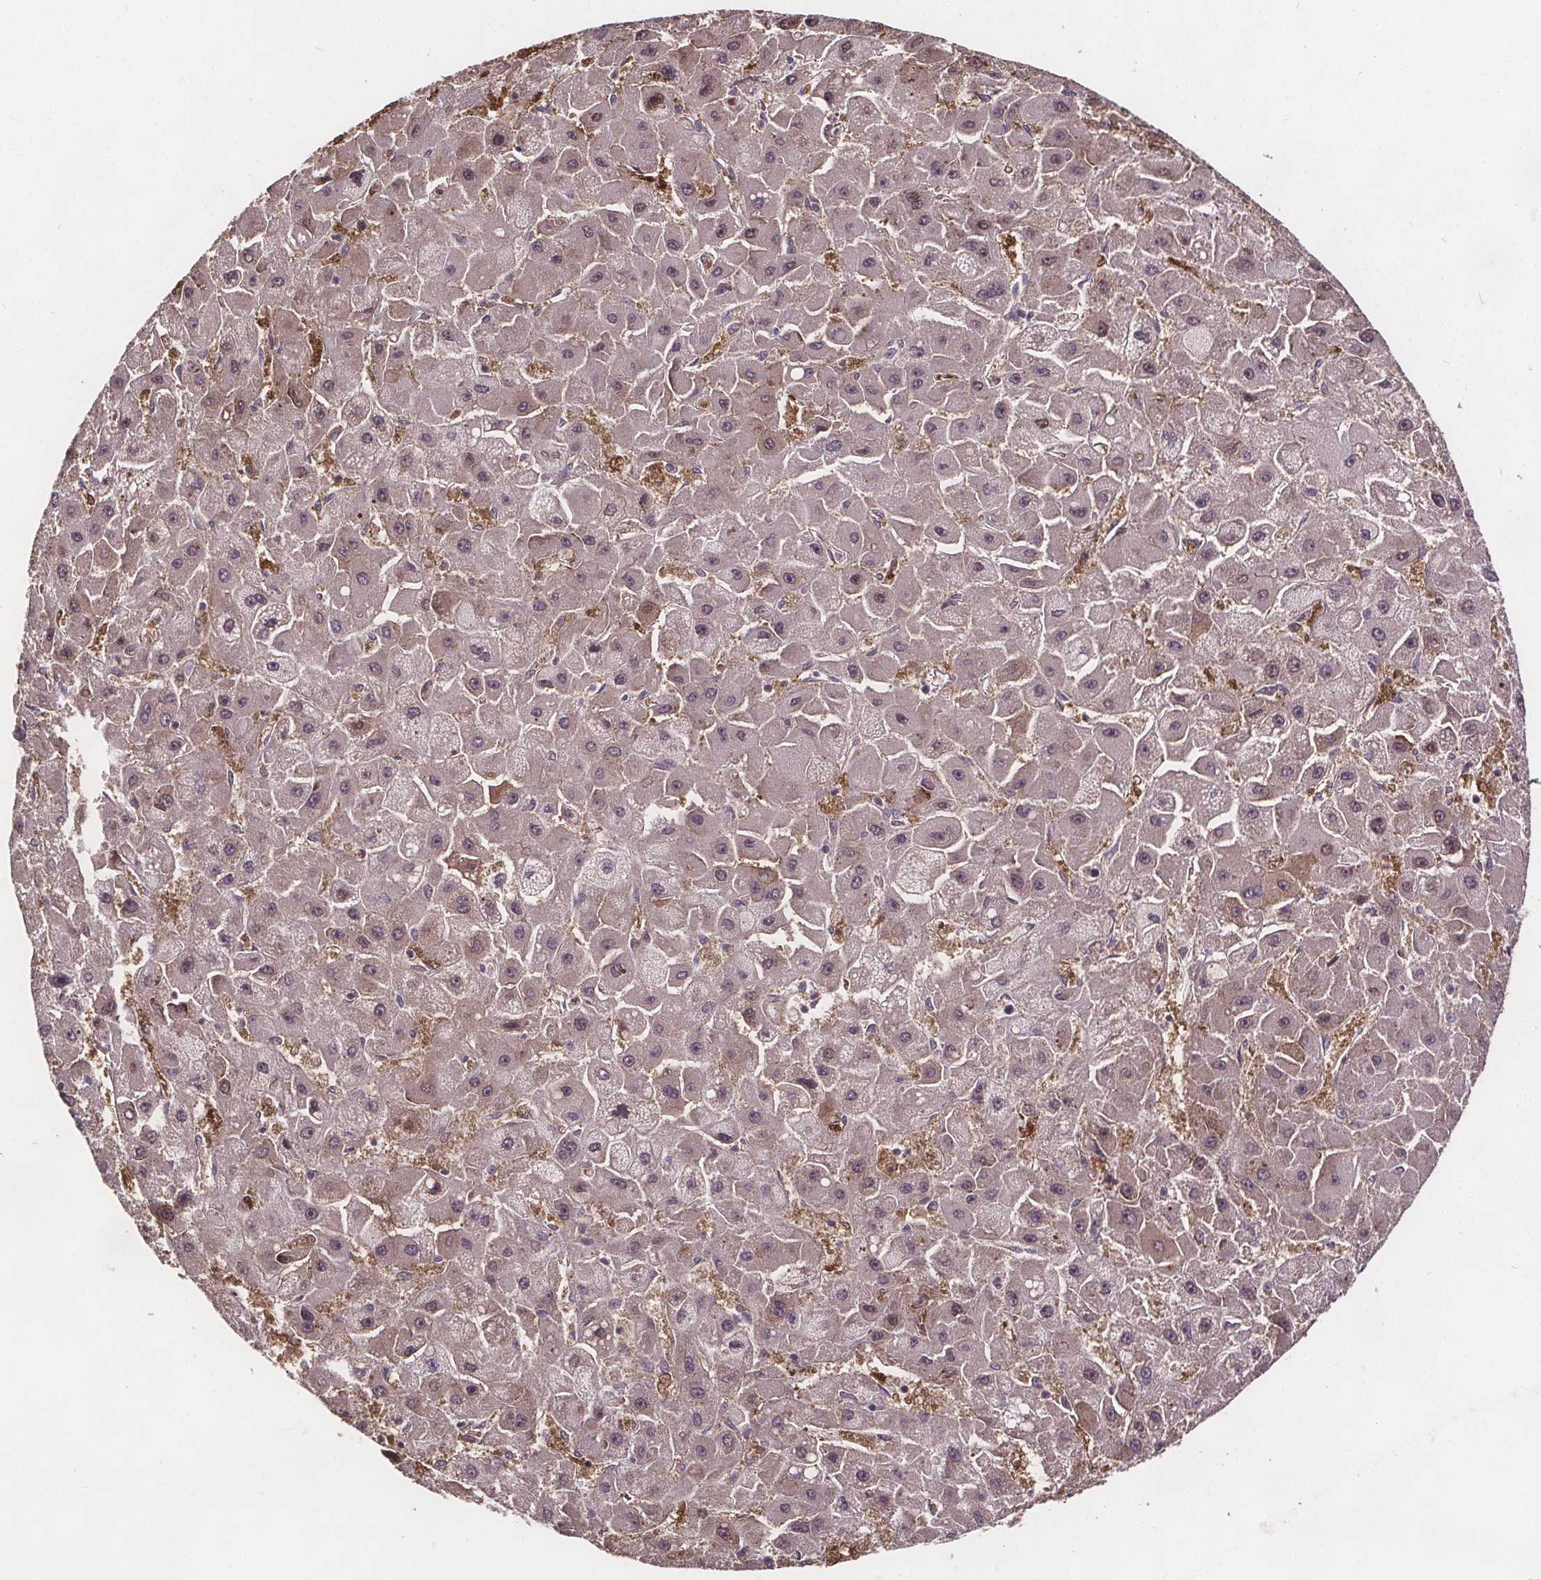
{"staining": {"intensity": "negative", "quantity": "none", "location": "none"}, "tissue": "liver cancer", "cell_type": "Tumor cells", "image_type": "cancer", "snomed": [{"axis": "morphology", "description": "Carcinoma, Hepatocellular, NOS"}, {"axis": "topography", "description": "Liver"}], "caption": "High power microscopy photomicrograph of an immunohistochemistry (IHC) image of liver hepatocellular carcinoma, revealing no significant staining in tumor cells.", "gene": "USP9X", "patient": {"sex": "female", "age": 25}}